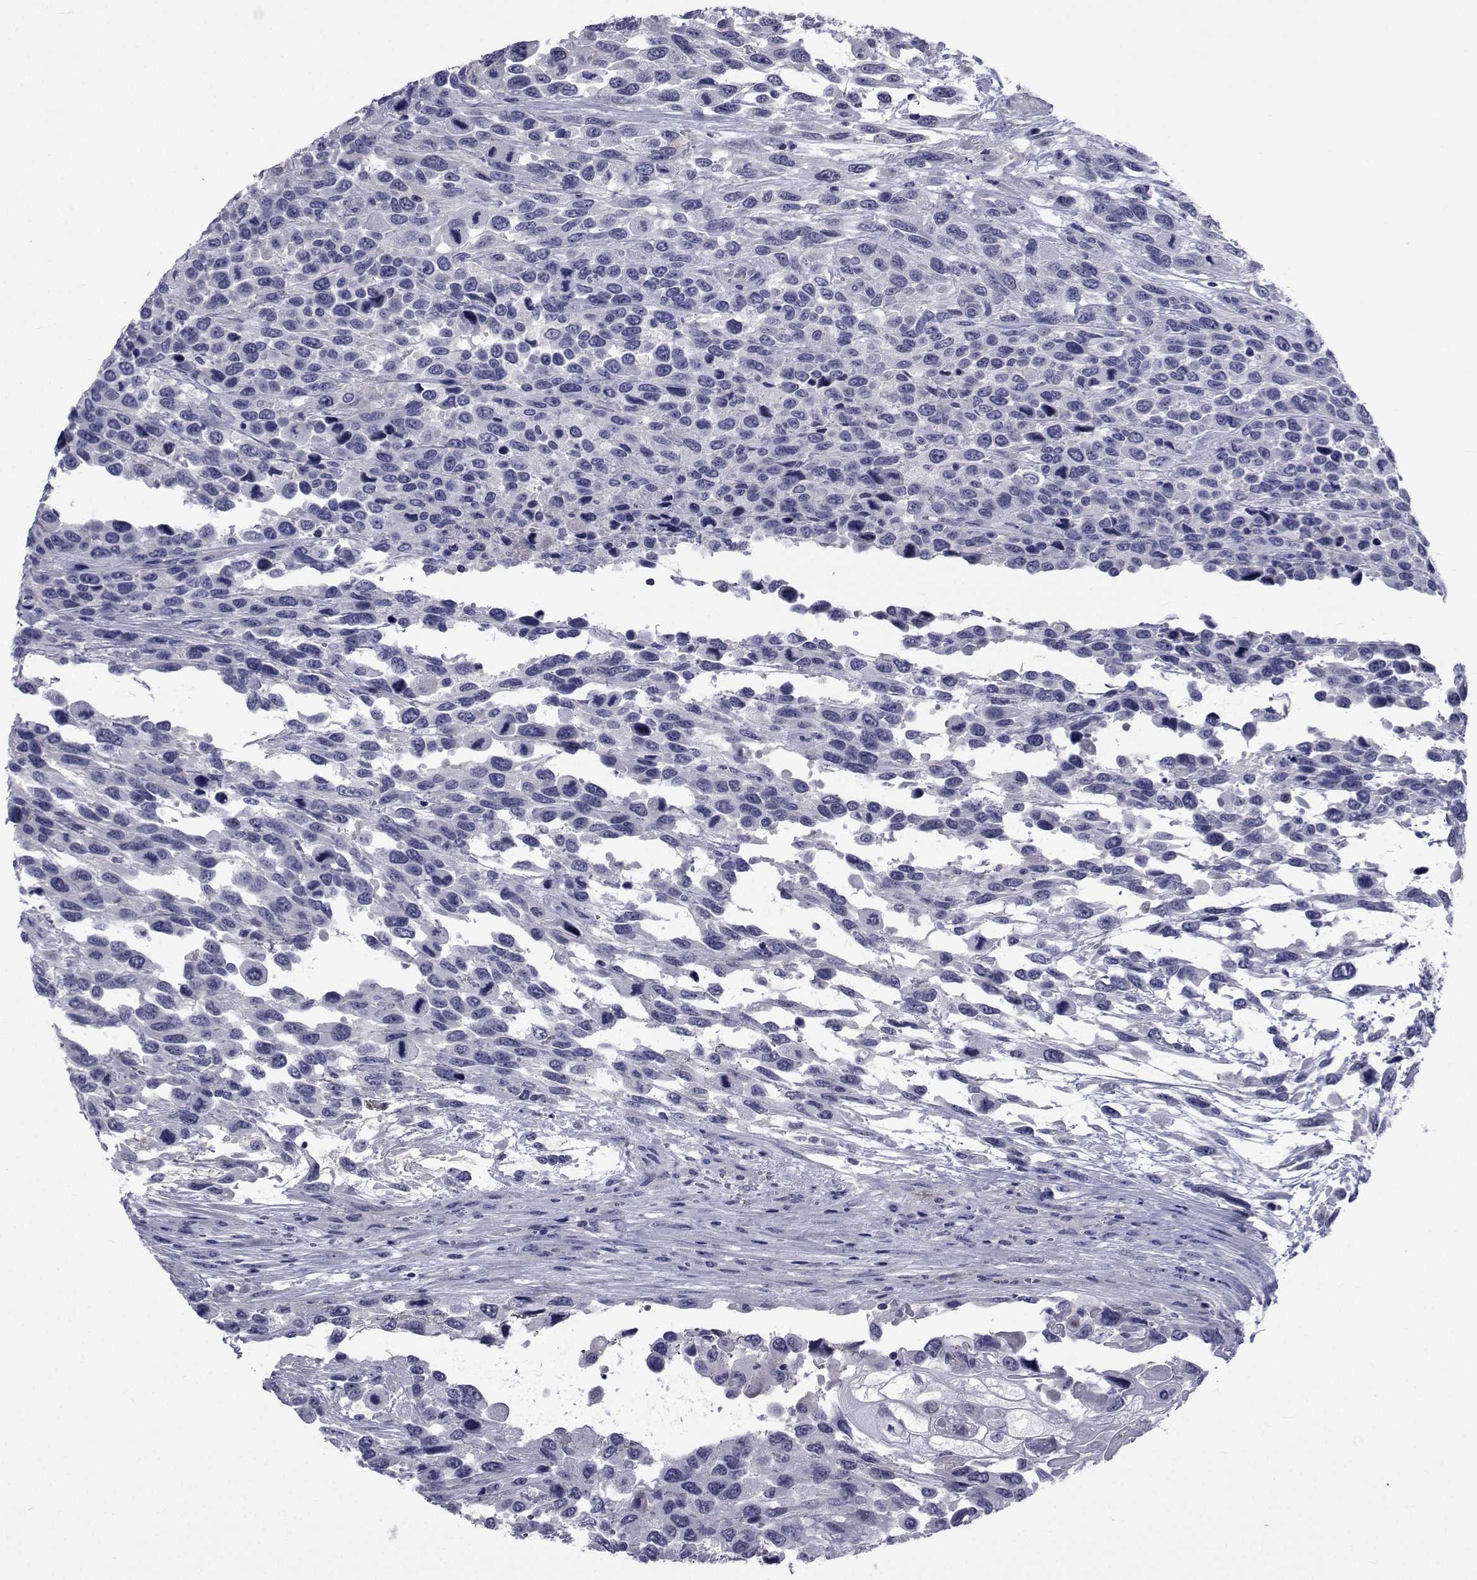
{"staining": {"intensity": "negative", "quantity": "none", "location": "none"}, "tissue": "urothelial cancer", "cell_type": "Tumor cells", "image_type": "cancer", "snomed": [{"axis": "morphology", "description": "Urothelial carcinoma, High grade"}, {"axis": "topography", "description": "Urinary bladder"}], "caption": "Immunohistochemical staining of human urothelial cancer demonstrates no significant positivity in tumor cells.", "gene": "SEMA5B", "patient": {"sex": "female", "age": 70}}